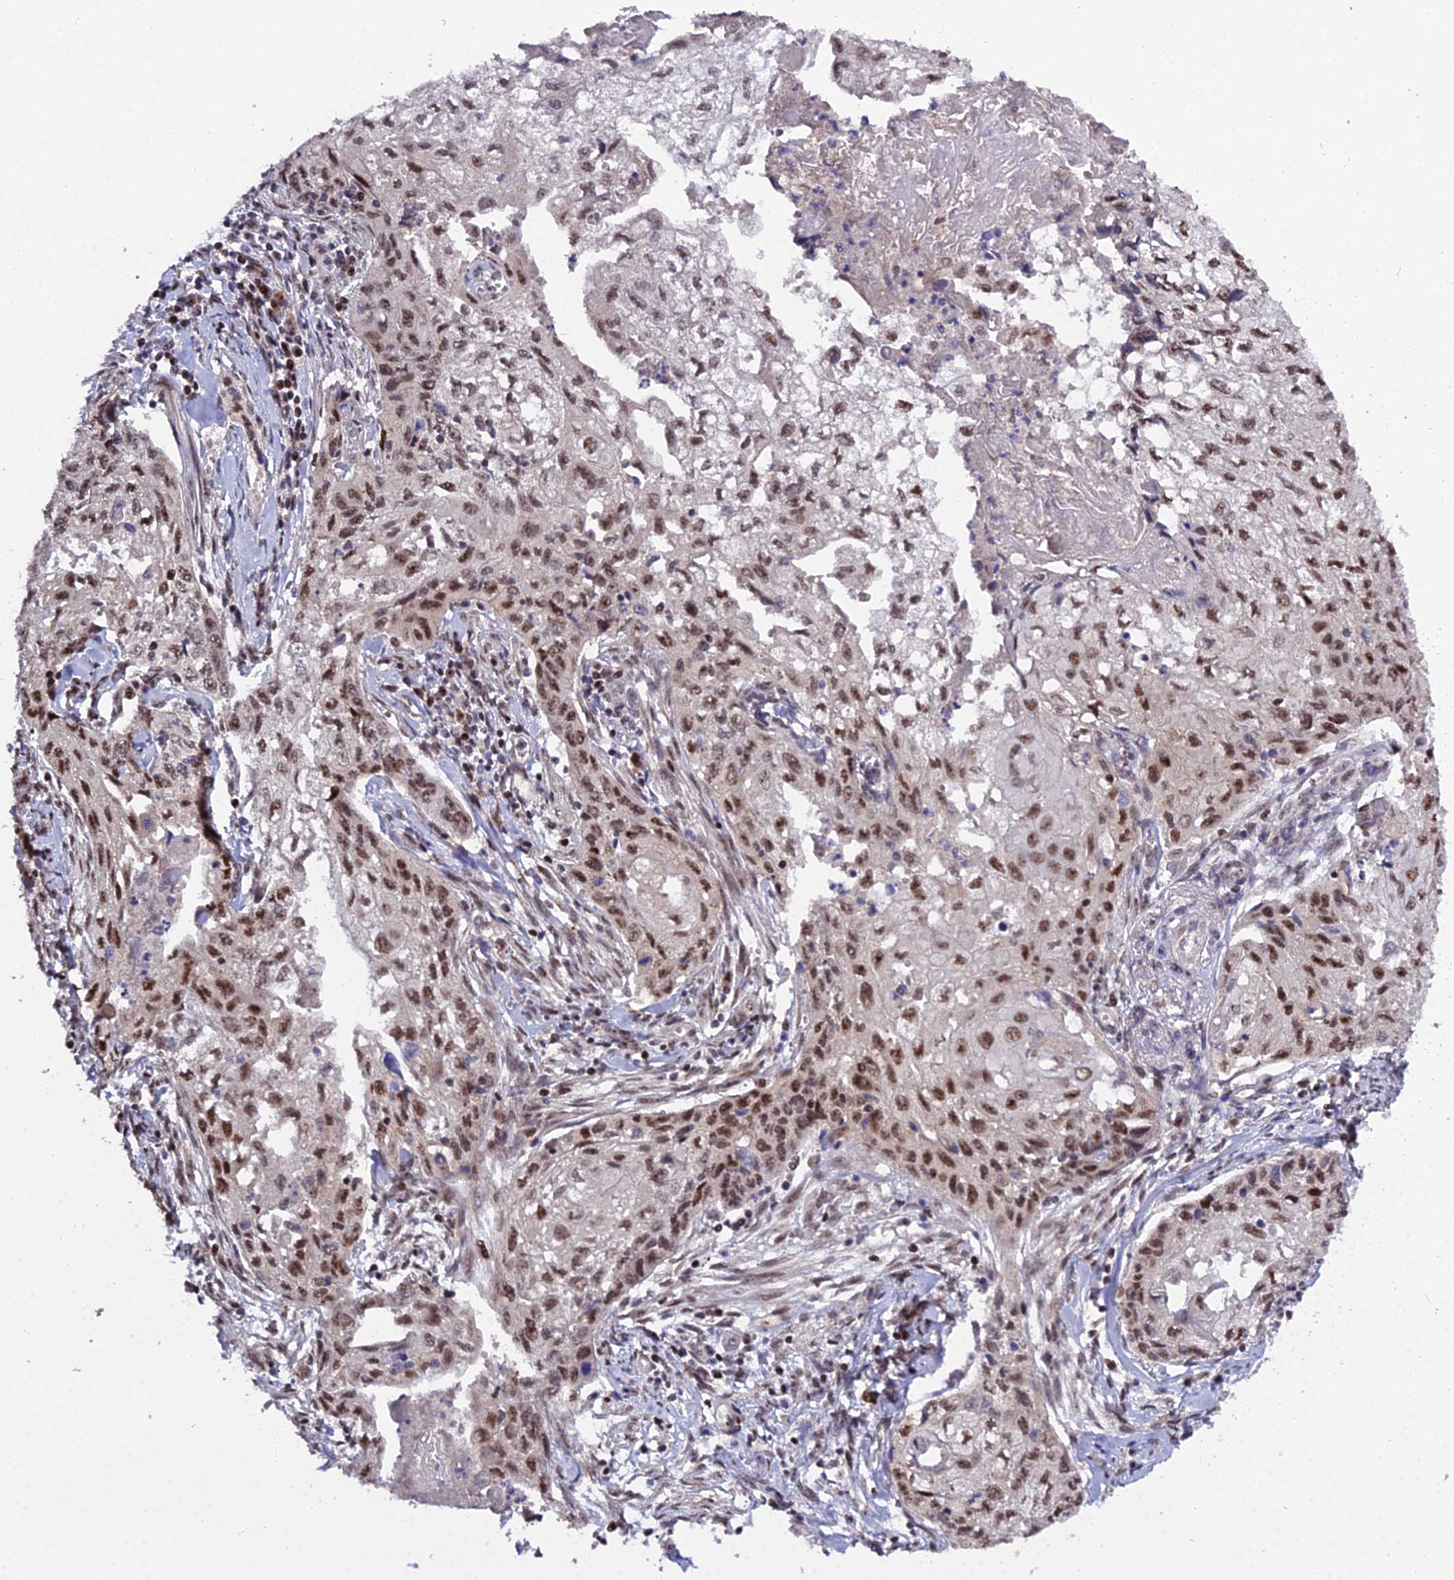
{"staining": {"intensity": "moderate", "quantity": ">75%", "location": "nuclear"}, "tissue": "cervical cancer", "cell_type": "Tumor cells", "image_type": "cancer", "snomed": [{"axis": "morphology", "description": "Squamous cell carcinoma, NOS"}, {"axis": "topography", "description": "Cervix"}], "caption": "Immunohistochemistry (IHC) of cervical squamous cell carcinoma displays medium levels of moderate nuclear expression in about >75% of tumor cells. The staining was performed using DAB (3,3'-diaminobenzidine) to visualize the protein expression in brown, while the nuclei were stained in blue with hematoxylin (Magnification: 20x).", "gene": "ARL2", "patient": {"sex": "female", "age": 67}}